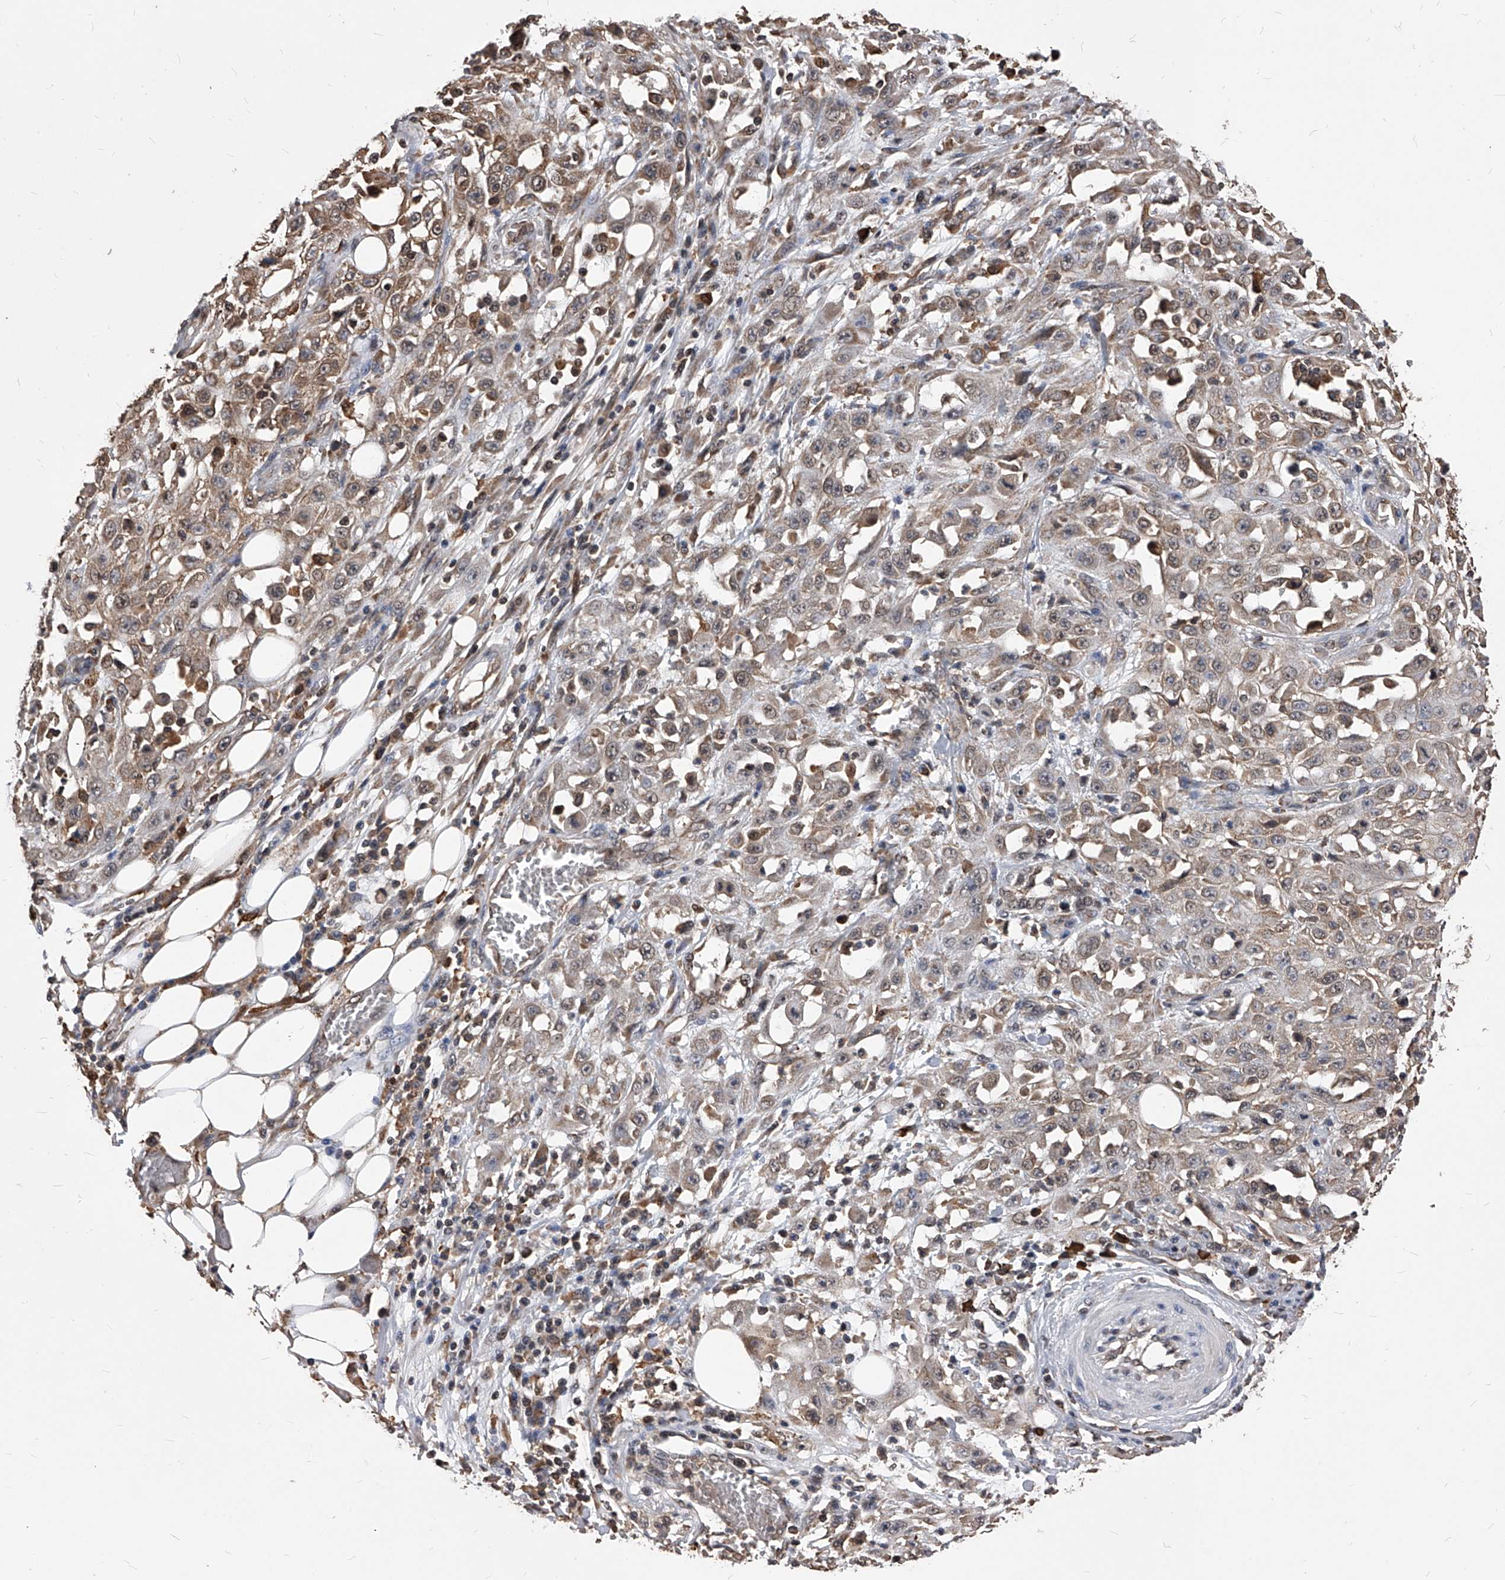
{"staining": {"intensity": "weak", "quantity": "25%-75%", "location": "cytoplasmic/membranous"}, "tissue": "skin cancer", "cell_type": "Tumor cells", "image_type": "cancer", "snomed": [{"axis": "morphology", "description": "Squamous cell carcinoma, NOS"}, {"axis": "morphology", "description": "Squamous cell carcinoma, metastatic, NOS"}, {"axis": "topography", "description": "Skin"}, {"axis": "topography", "description": "Lymph node"}], "caption": "Skin cancer stained for a protein displays weak cytoplasmic/membranous positivity in tumor cells. Using DAB (brown) and hematoxylin (blue) stains, captured at high magnification using brightfield microscopy.", "gene": "ID1", "patient": {"sex": "male", "age": 75}}